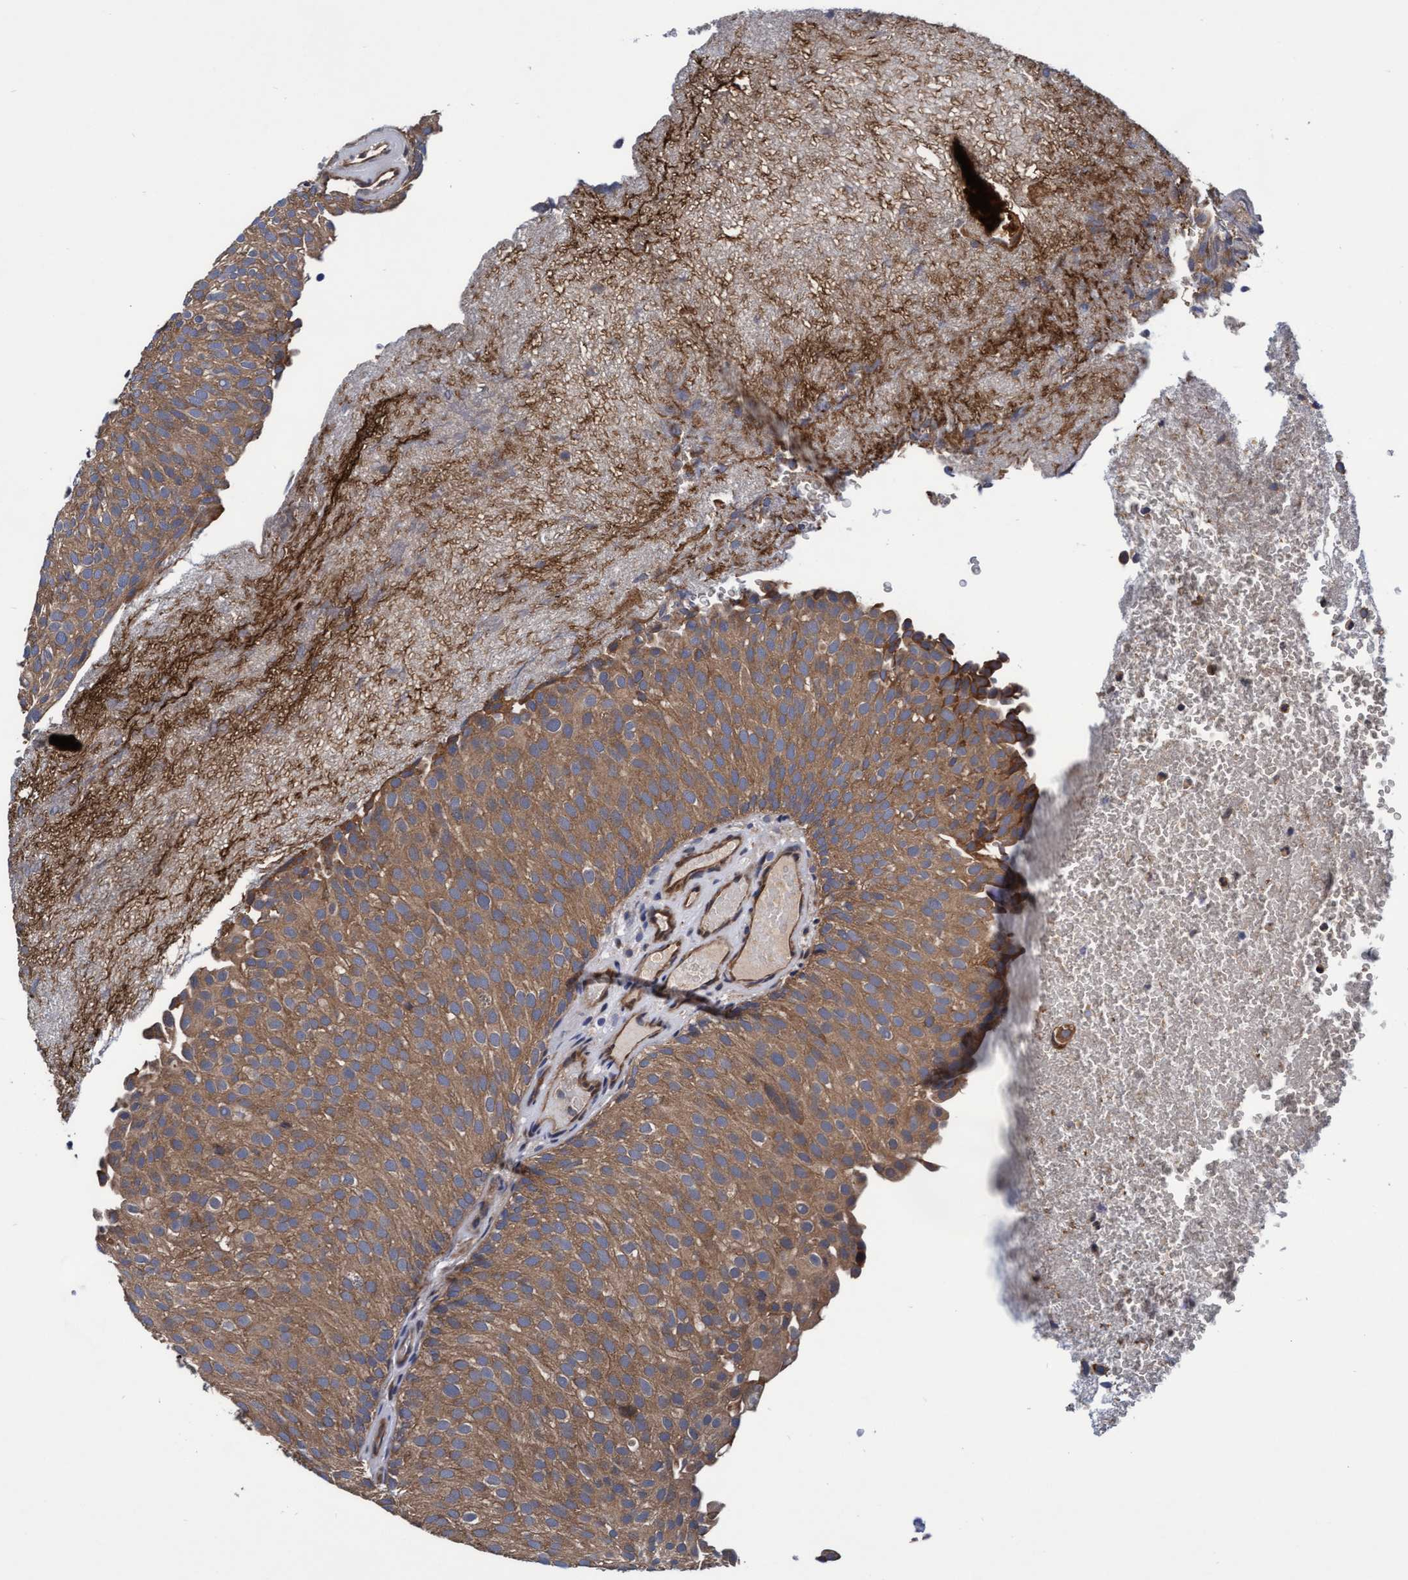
{"staining": {"intensity": "moderate", "quantity": ">75%", "location": "cytoplasmic/membranous"}, "tissue": "urothelial cancer", "cell_type": "Tumor cells", "image_type": "cancer", "snomed": [{"axis": "morphology", "description": "Urothelial carcinoma, Low grade"}, {"axis": "topography", "description": "Urinary bladder"}], "caption": "Protein staining reveals moderate cytoplasmic/membranous expression in about >75% of tumor cells in urothelial cancer.", "gene": "EFCAB13", "patient": {"sex": "male", "age": 78}}